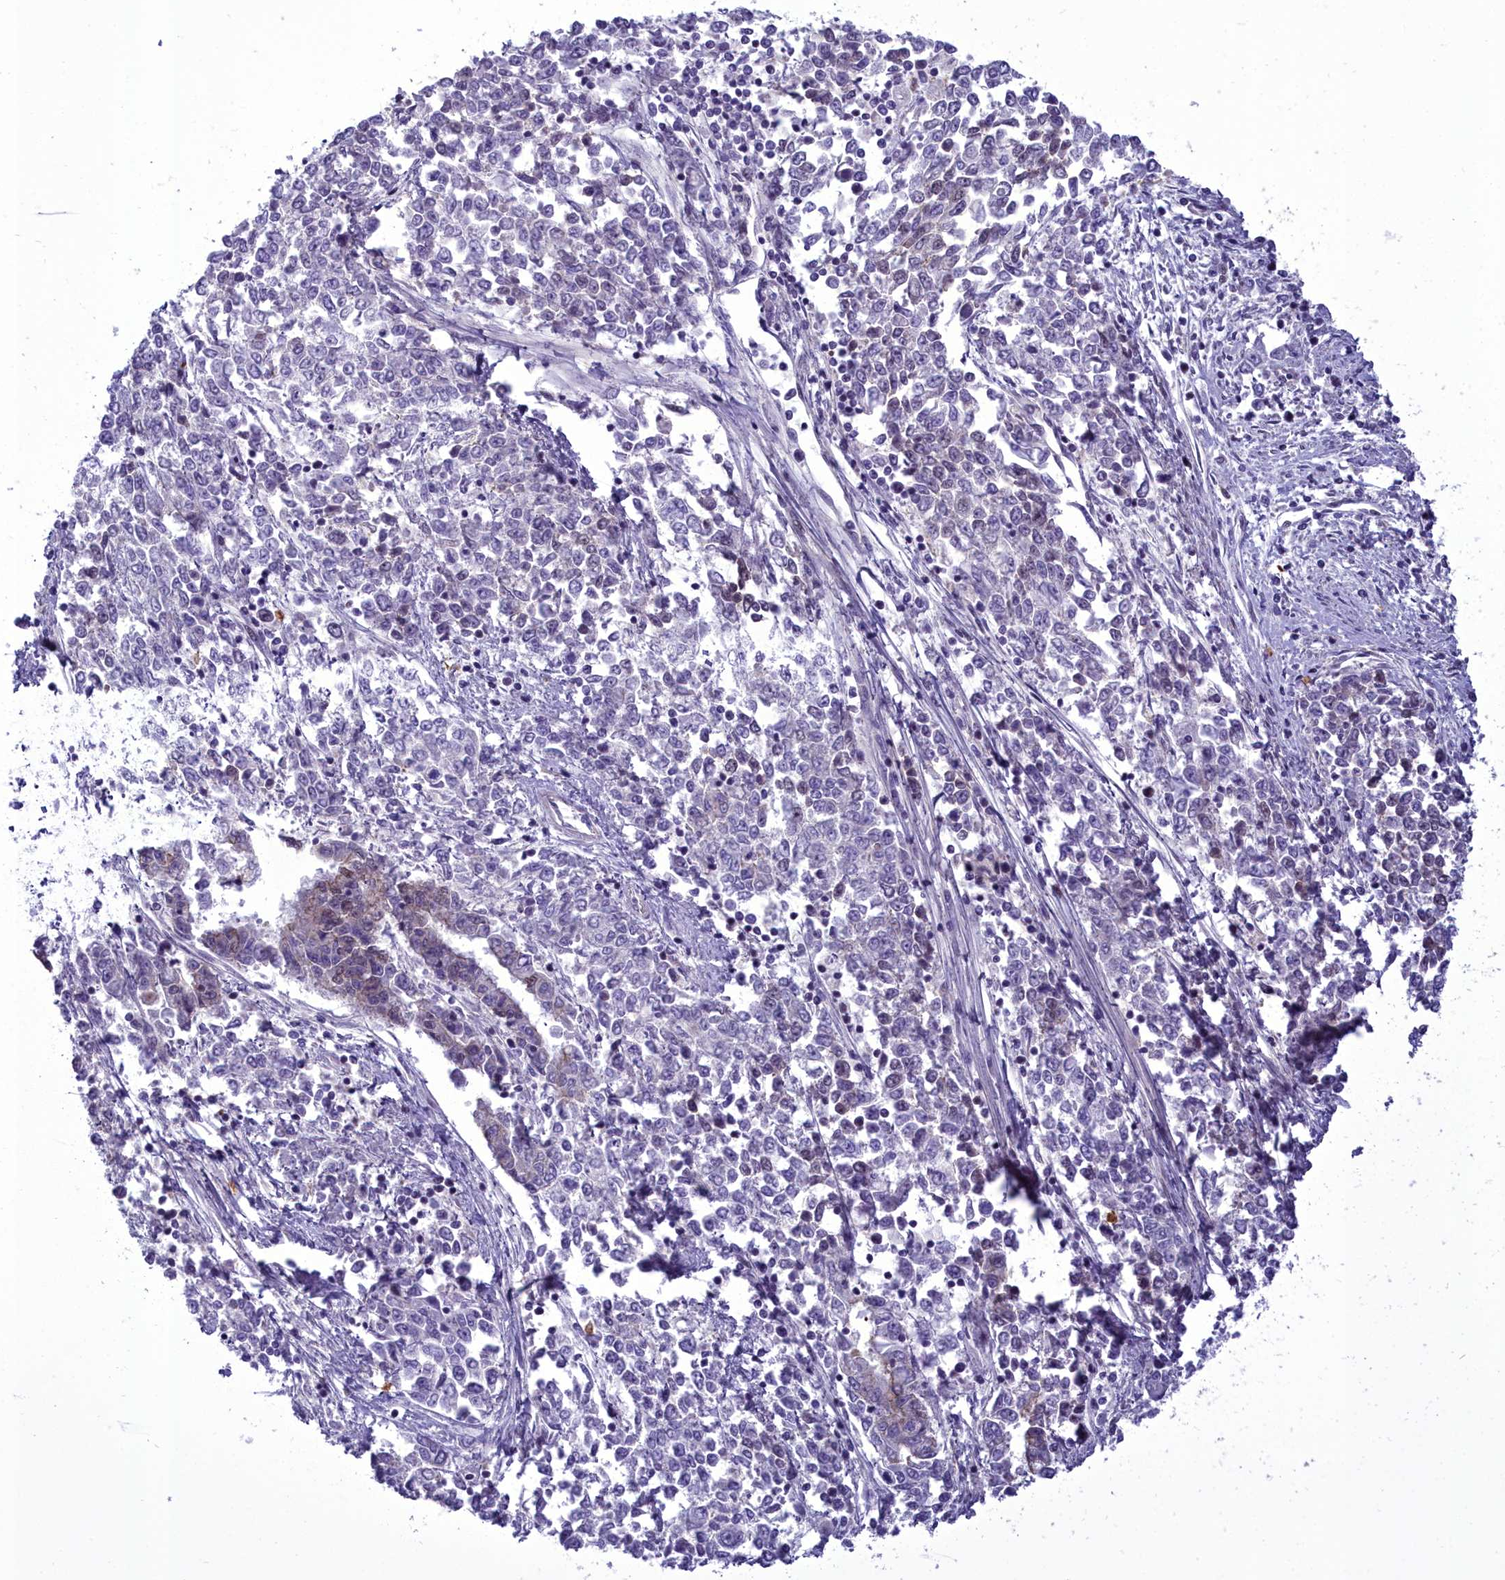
{"staining": {"intensity": "strong", "quantity": "<25%", "location": "cytoplasmic/membranous"}, "tissue": "endometrial cancer", "cell_type": "Tumor cells", "image_type": "cancer", "snomed": [{"axis": "morphology", "description": "Adenocarcinoma, NOS"}, {"axis": "topography", "description": "Endometrium"}], "caption": "Brown immunohistochemical staining in human adenocarcinoma (endometrial) exhibits strong cytoplasmic/membranous expression in about <25% of tumor cells.", "gene": "CEACAM19", "patient": {"sex": "female", "age": 50}}